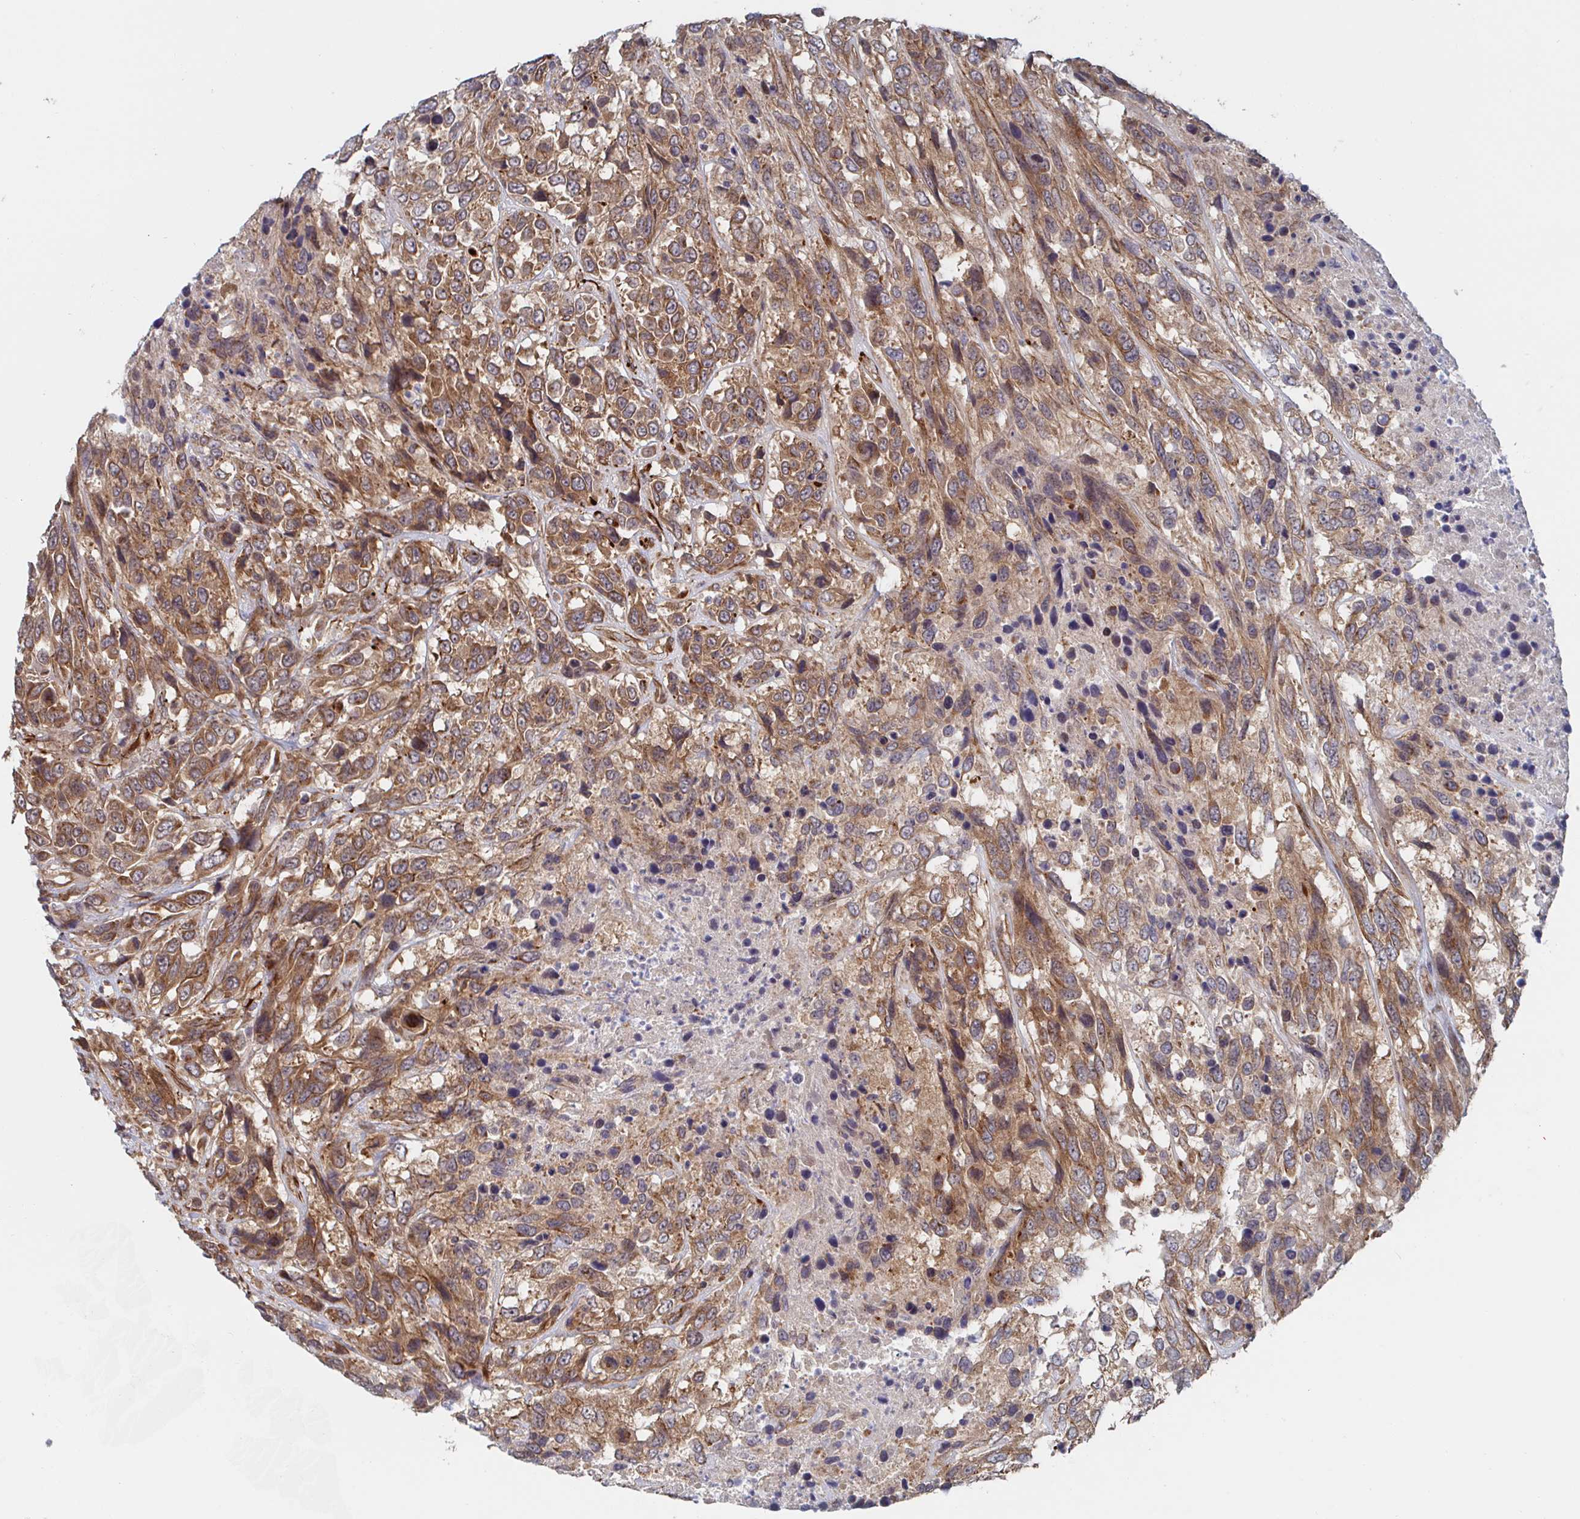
{"staining": {"intensity": "moderate", "quantity": ">75%", "location": "cytoplasmic/membranous"}, "tissue": "urothelial cancer", "cell_type": "Tumor cells", "image_type": "cancer", "snomed": [{"axis": "morphology", "description": "Urothelial carcinoma, High grade"}, {"axis": "topography", "description": "Urinary bladder"}], "caption": "Moderate cytoplasmic/membranous staining is seen in about >75% of tumor cells in high-grade urothelial carcinoma. Using DAB (brown) and hematoxylin (blue) stains, captured at high magnification using brightfield microscopy.", "gene": "DVL3", "patient": {"sex": "female", "age": 70}}